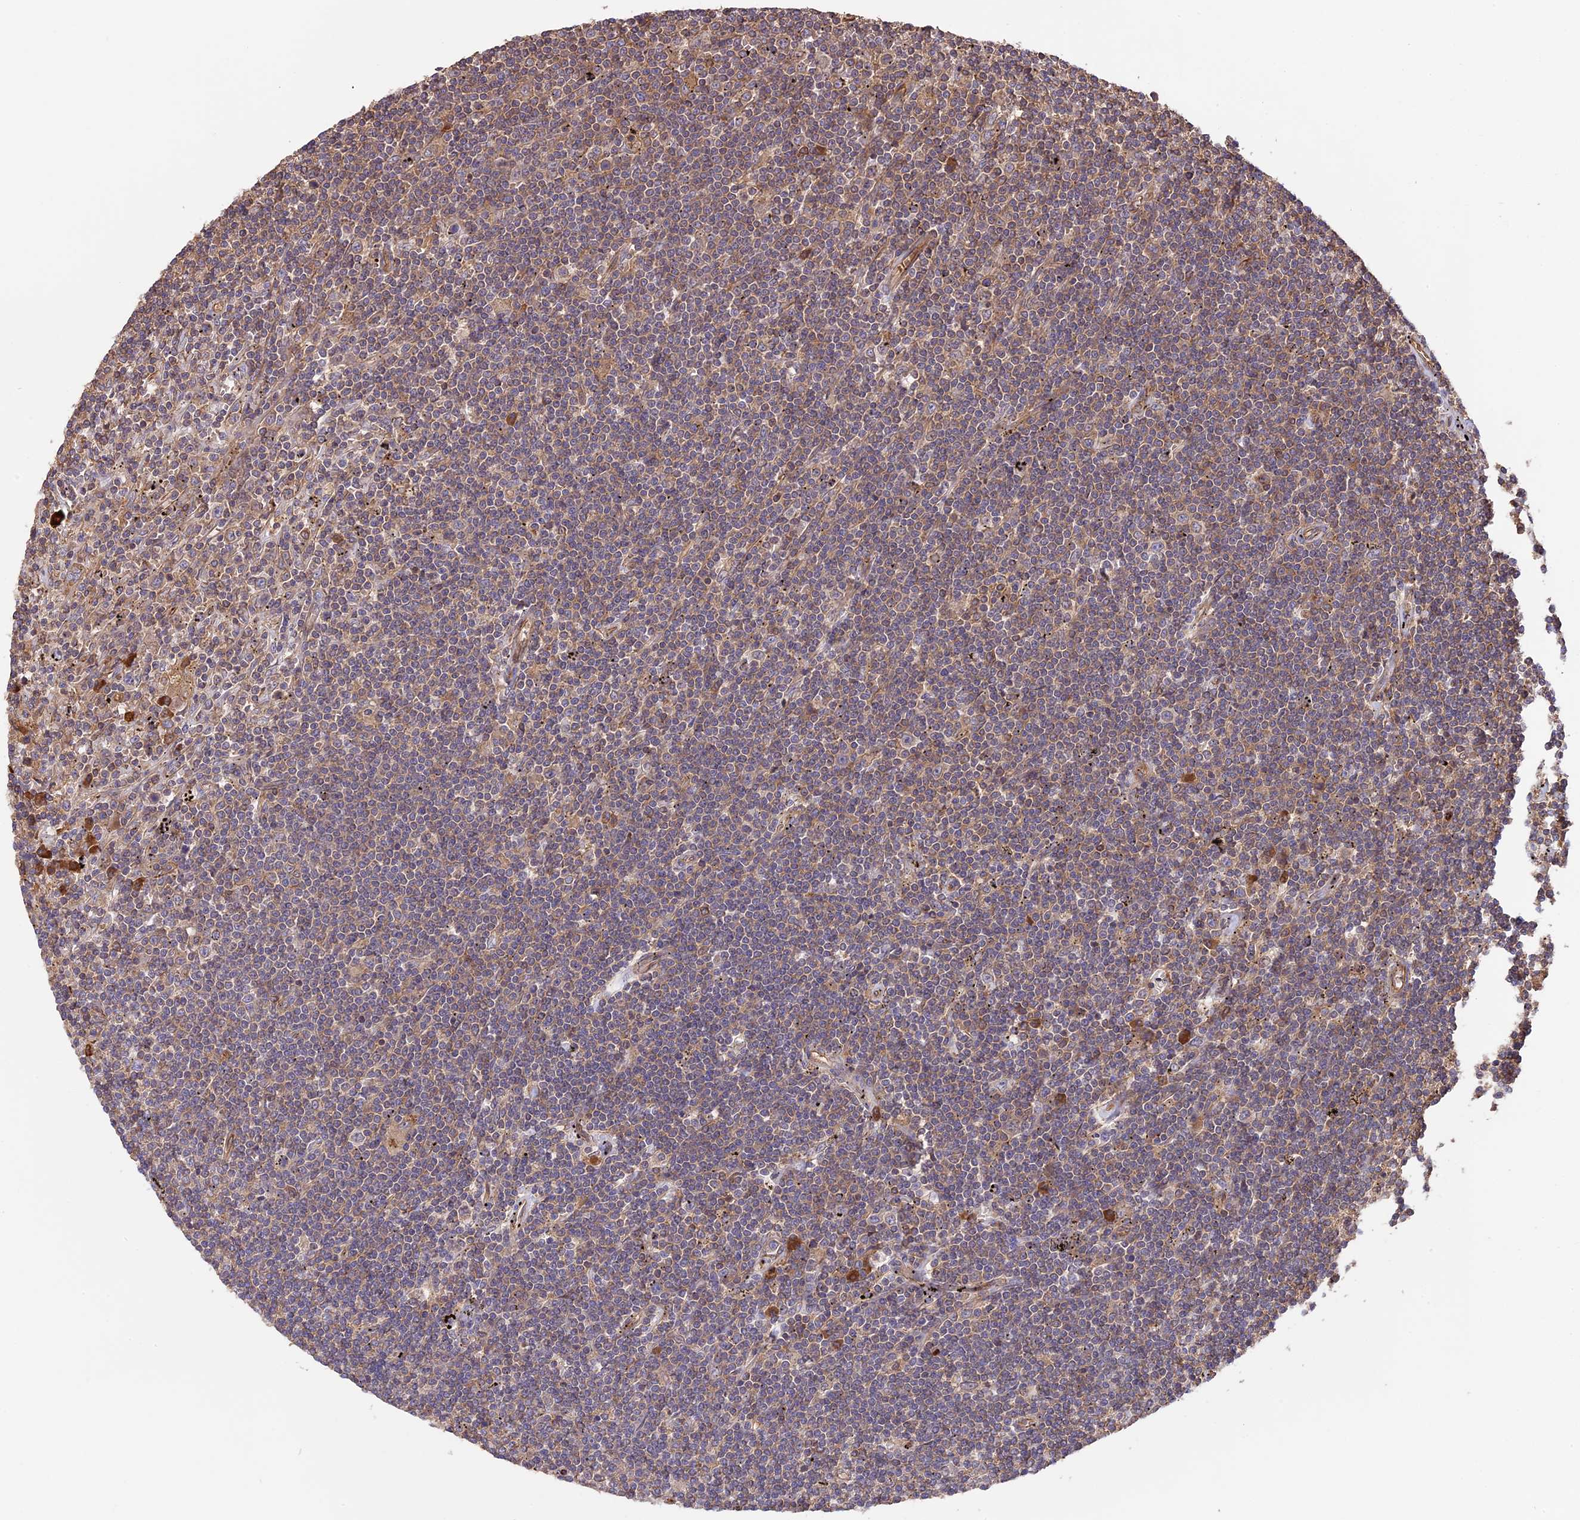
{"staining": {"intensity": "weak", "quantity": "25%-75%", "location": "cytoplasmic/membranous"}, "tissue": "lymphoma", "cell_type": "Tumor cells", "image_type": "cancer", "snomed": [{"axis": "morphology", "description": "Malignant lymphoma, non-Hodgkin's type, Low grade"}, {"axis": "topography", "description": "Spleen"}], "caption": "Weak cytoplasmic/membranous protein expression is present in about 25%-75% of tumor cells in malignant lymphoma, non-Hodgkin's type (low-grade). Immunohistochemistry (ihc) stains the protein of interest in brown and the nuclei are stained blue.", "gene": "GAS8", "patient": {"sex": "male", "age": 76}}